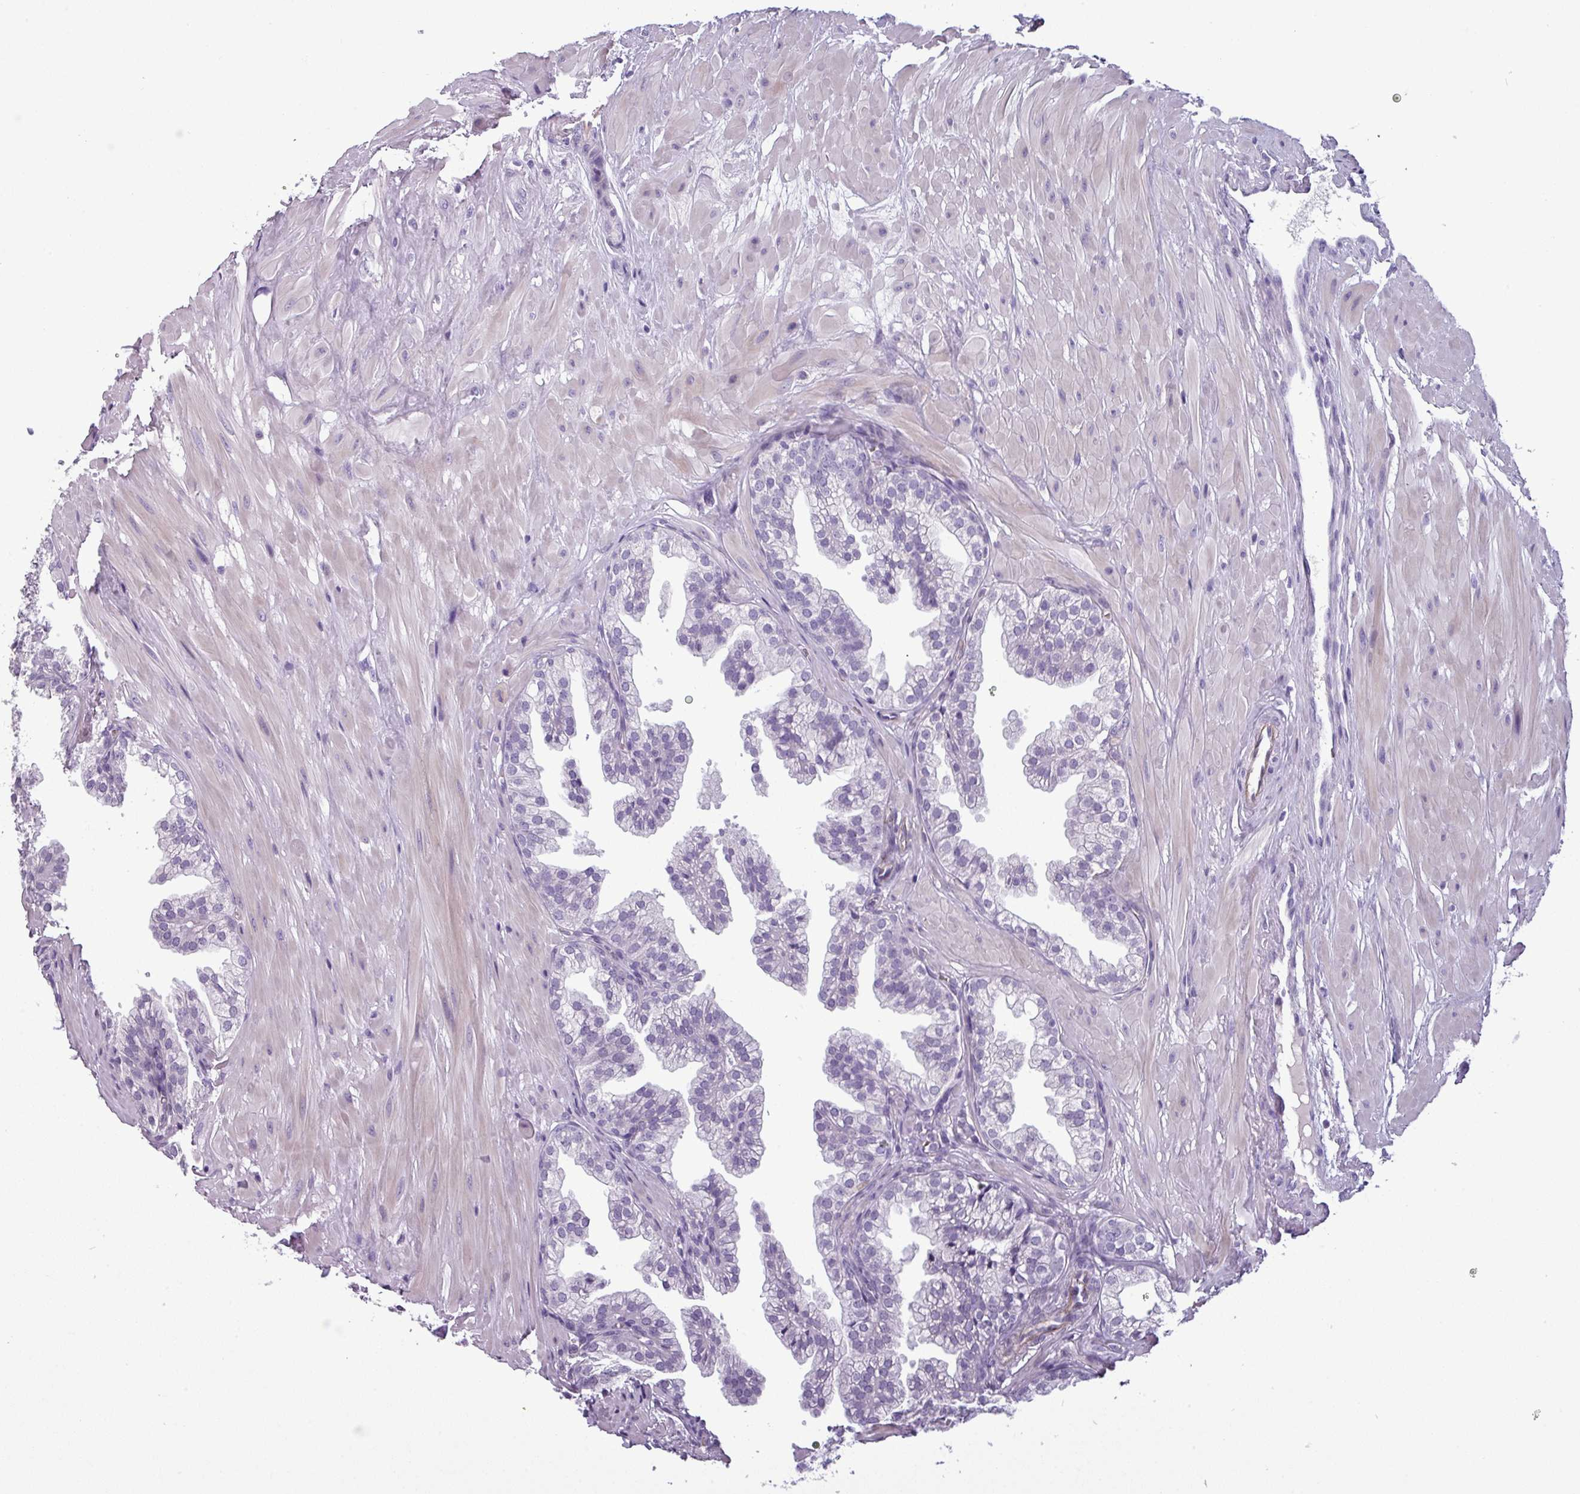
{"staining": {"intensity": "negative", "quantity": "none", "location": "none"}, "tissue": "prostate", "cell_type": "Glandular cells", "image_type": "normal", "snomed": [{"axis": "morphology", "description": "Normal tissue, NOS"}, {"axis": "topography", "description": "Prostate"}, {"axis": "topography", "description": "Peripheral nerve tissue"}], "caption": "A high-resolution image shows immunohistochemistry (IHC) staining of unremarkable prostate, which reveals no significant staining in glandular cells. (DAB IHC, high magnification).", "gene": "AREL1", "patient": {"sex": "male", "age": 55}}